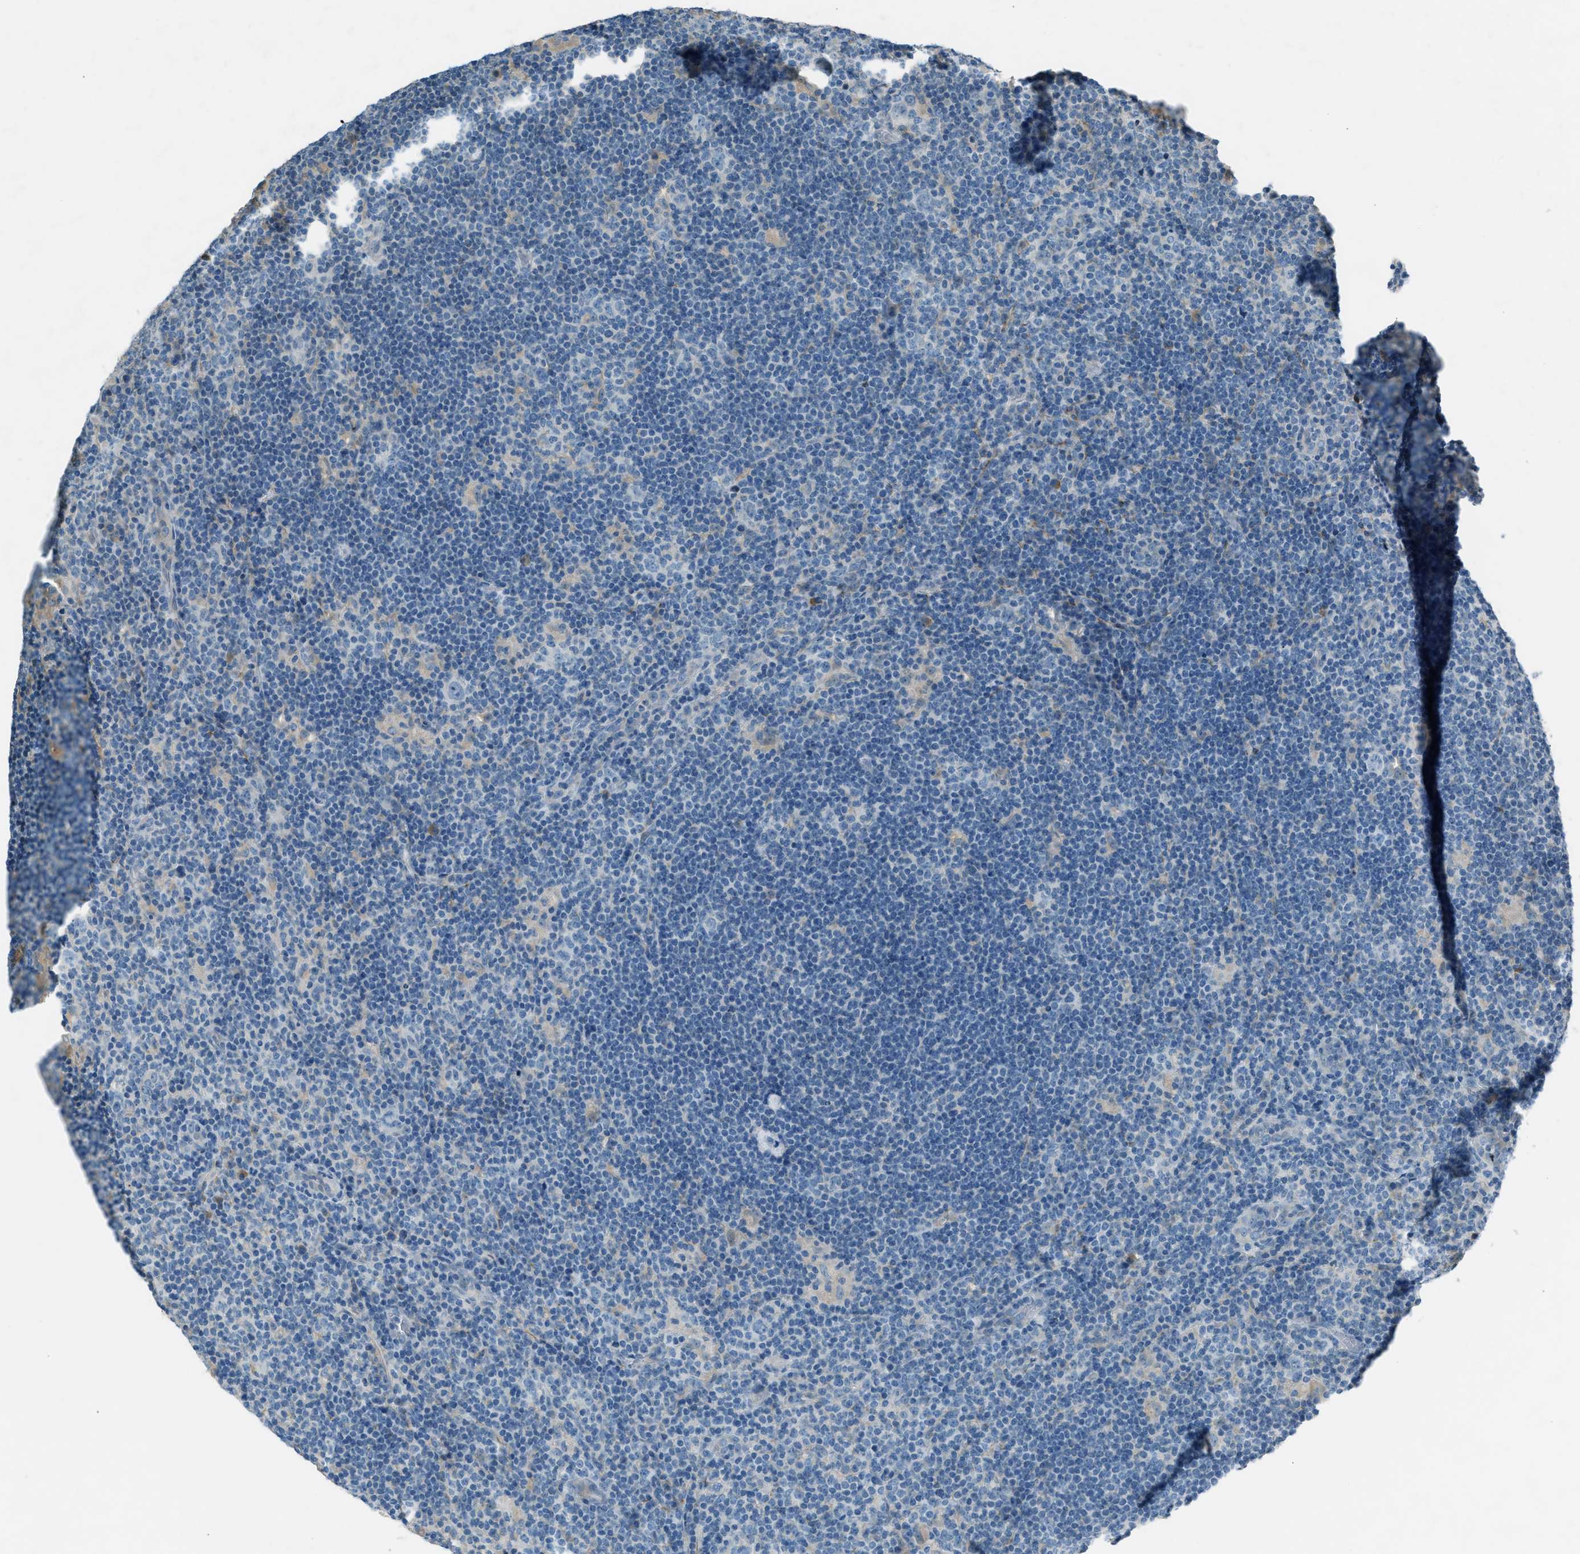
{"staining": {"intensity": "negative", "quantity": "none", "location": "none"}, "tissue": "lymphoma", "cell_type": "Tumor cells", "image_type": "cancer", "snomed": [{"axis": "morphology", "description": "Hodgkin's disease, NOS"}, {"axis": "topography", "description": "Lymph node"}], "caption": "Immunohistochemical staining of Hodgkin's disease exhibits no significant staining in tumor cells.", "gene": "FBLN2", "patient": {"sex": "female", "age": 57}}